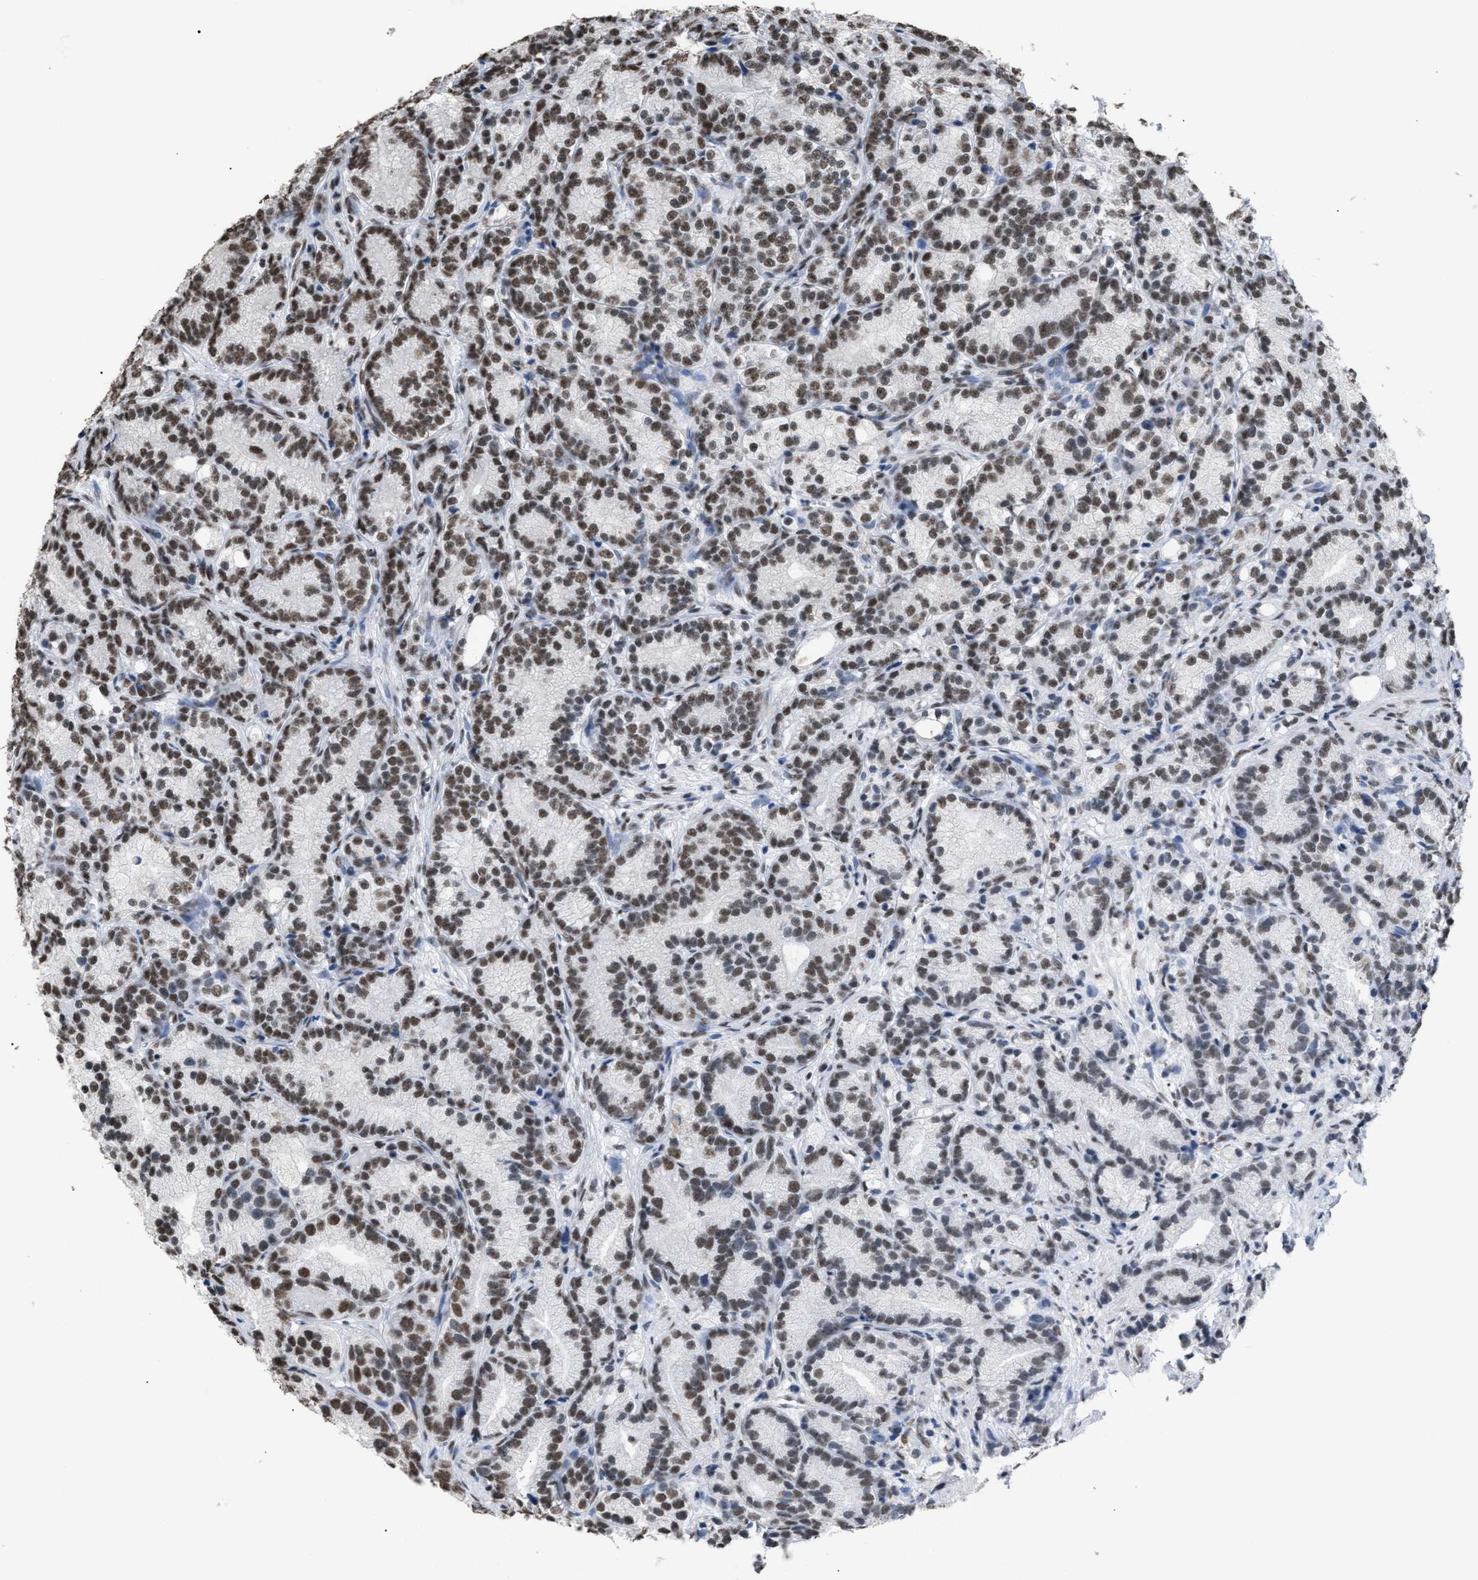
{"staining": {"intensity": "strong", "quantity": ">75%", "location": "nuclear"}, "tissue": "prostate cancer", "cell_type": "Tumor cells", "image_type": "cancer", "snomed": [{"axis": "morphology", "description": "Adenocarcinoma, Low grade"}, {"axis": "topography", "description": "Prostate"}], "caption": "Immunohistochemistry (IHC) histopathology image of human adenocarcinoma (low-grade) (prostate) stained for a protein (brown), which reveals high levels of strong nuclear expression in approximately >75% of tumor cells.", "gene": "CCAR2", "patient": {"sex": "male", "age": 89}}